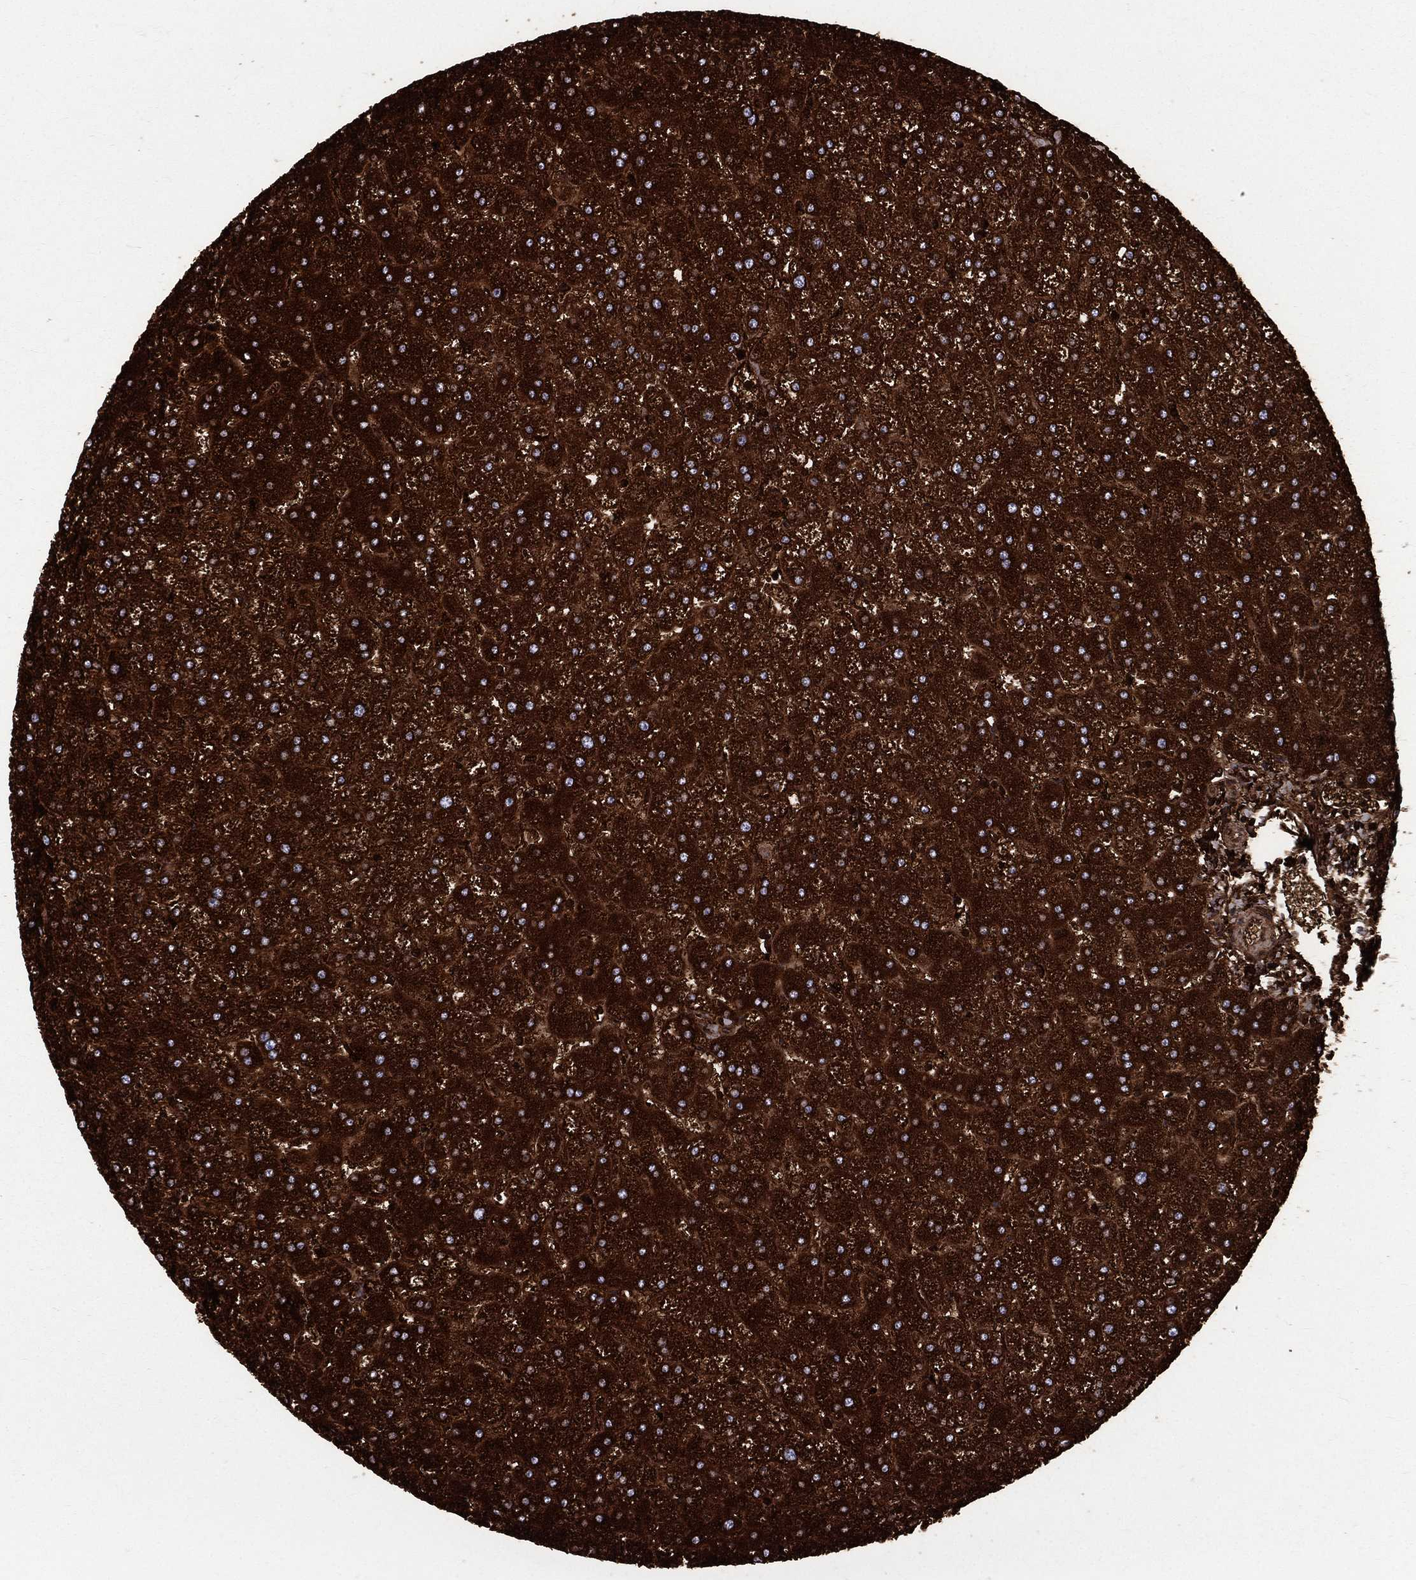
{"staining": {"intensity": "moderate", "quantity": ">75%", "location": "cytoplasmic/membranous"}, "tissue": "liver", "cell_type": "Cholangiocytes", "image_type": "normal", "snomed": [{"axis": "morphology", "description": "Normal tissue, NOS"}, {"axis": "topography", "description": "Liver"}], "caption": "Liver stained with DAB (3,3'-diaminobenzidine) immunohistochemistry exhibits medium levels of moderate cytoplasmic/membranous staining in about >75% of cholangiocytes.", "gene": "GOT2", "patient": {"sex": "female", "age": 32}}